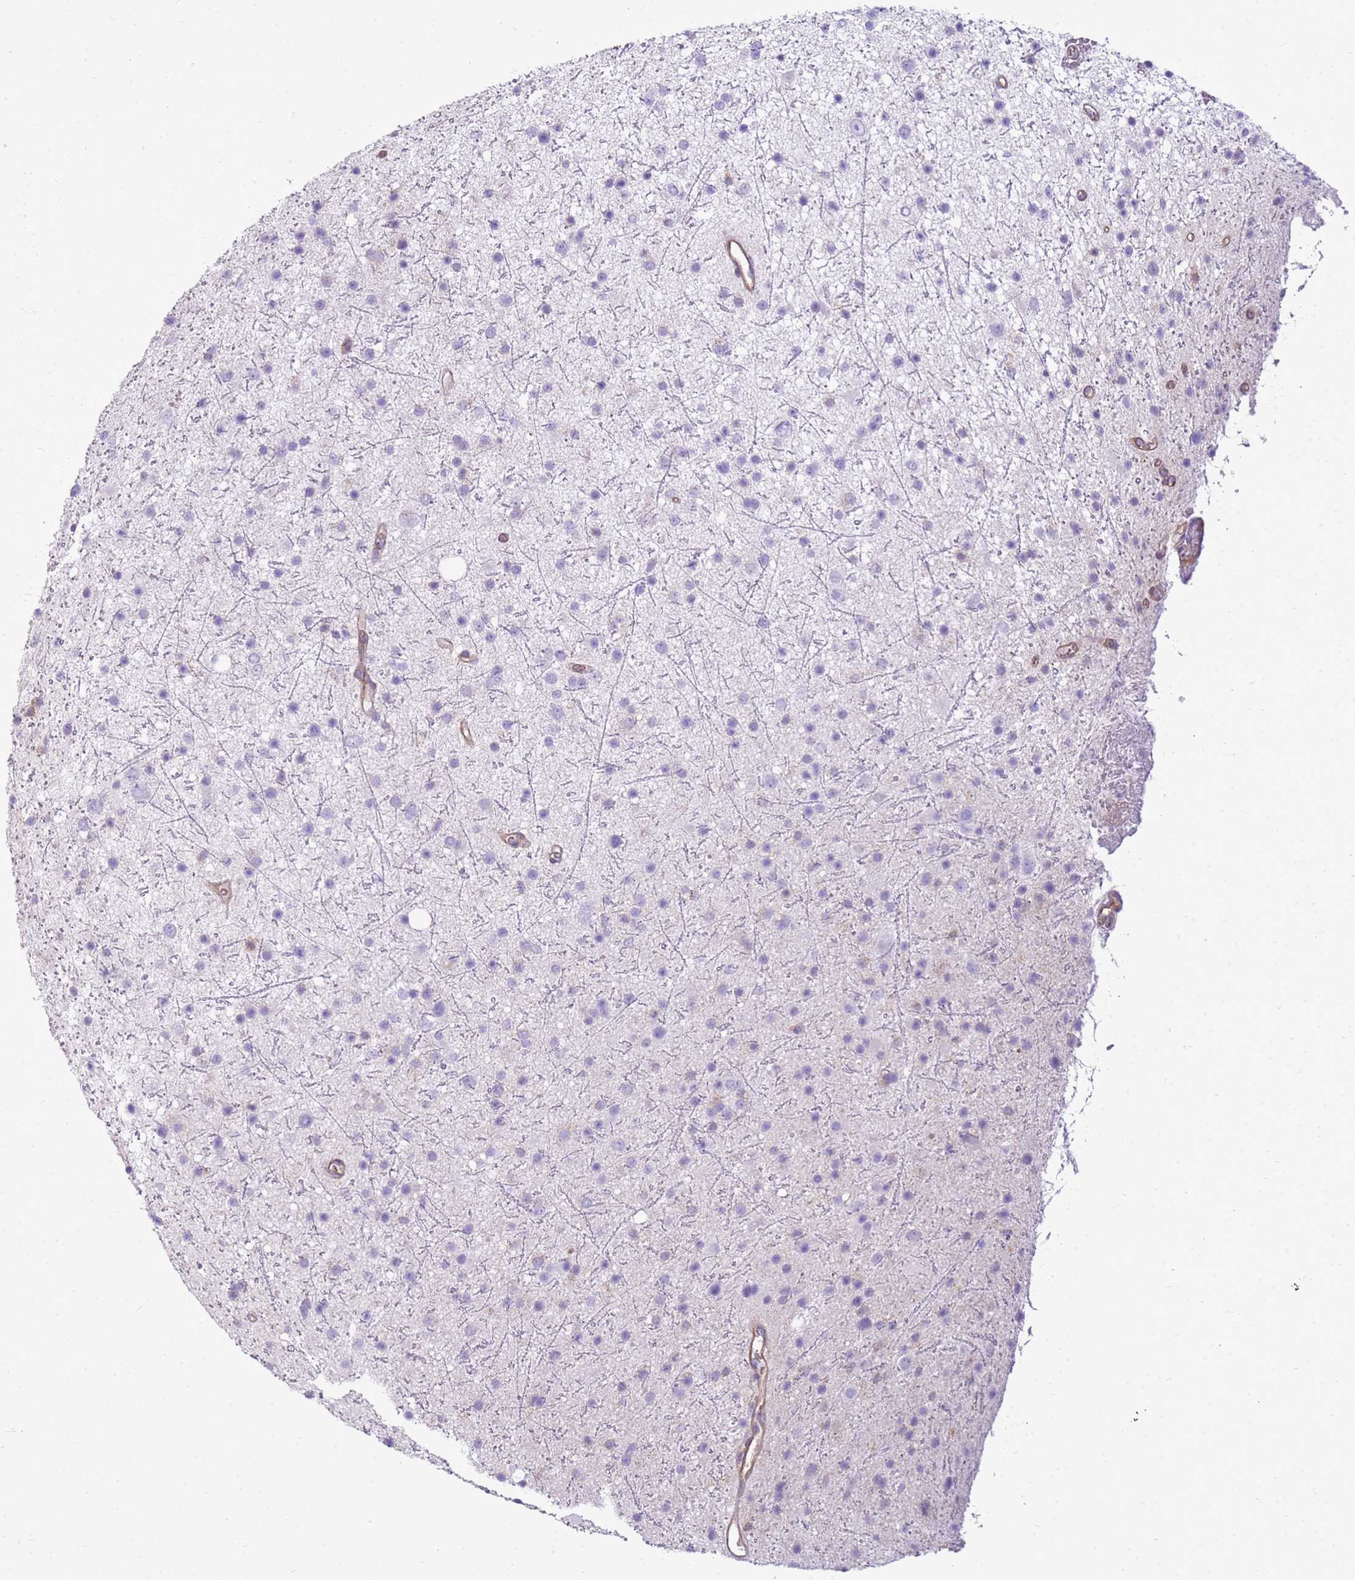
{"staining": {"intensity": "negative", "quantity": "none", "location": "none"}, "tissue": "glioma", "cell_type": "Tumor cells", "image_type": "cancer", "snomed": [{"axis": "morphology", "description": "Glioma, malignant, Low grade"}, {"axis": "topography", "description": "Cerebral cortex"}], "caption": "Photomicrograph shows no protein staining in tumor cells of glioma tissue.", "gene": "HSPB1", "patient": {"sex": "female", "age": 39}}